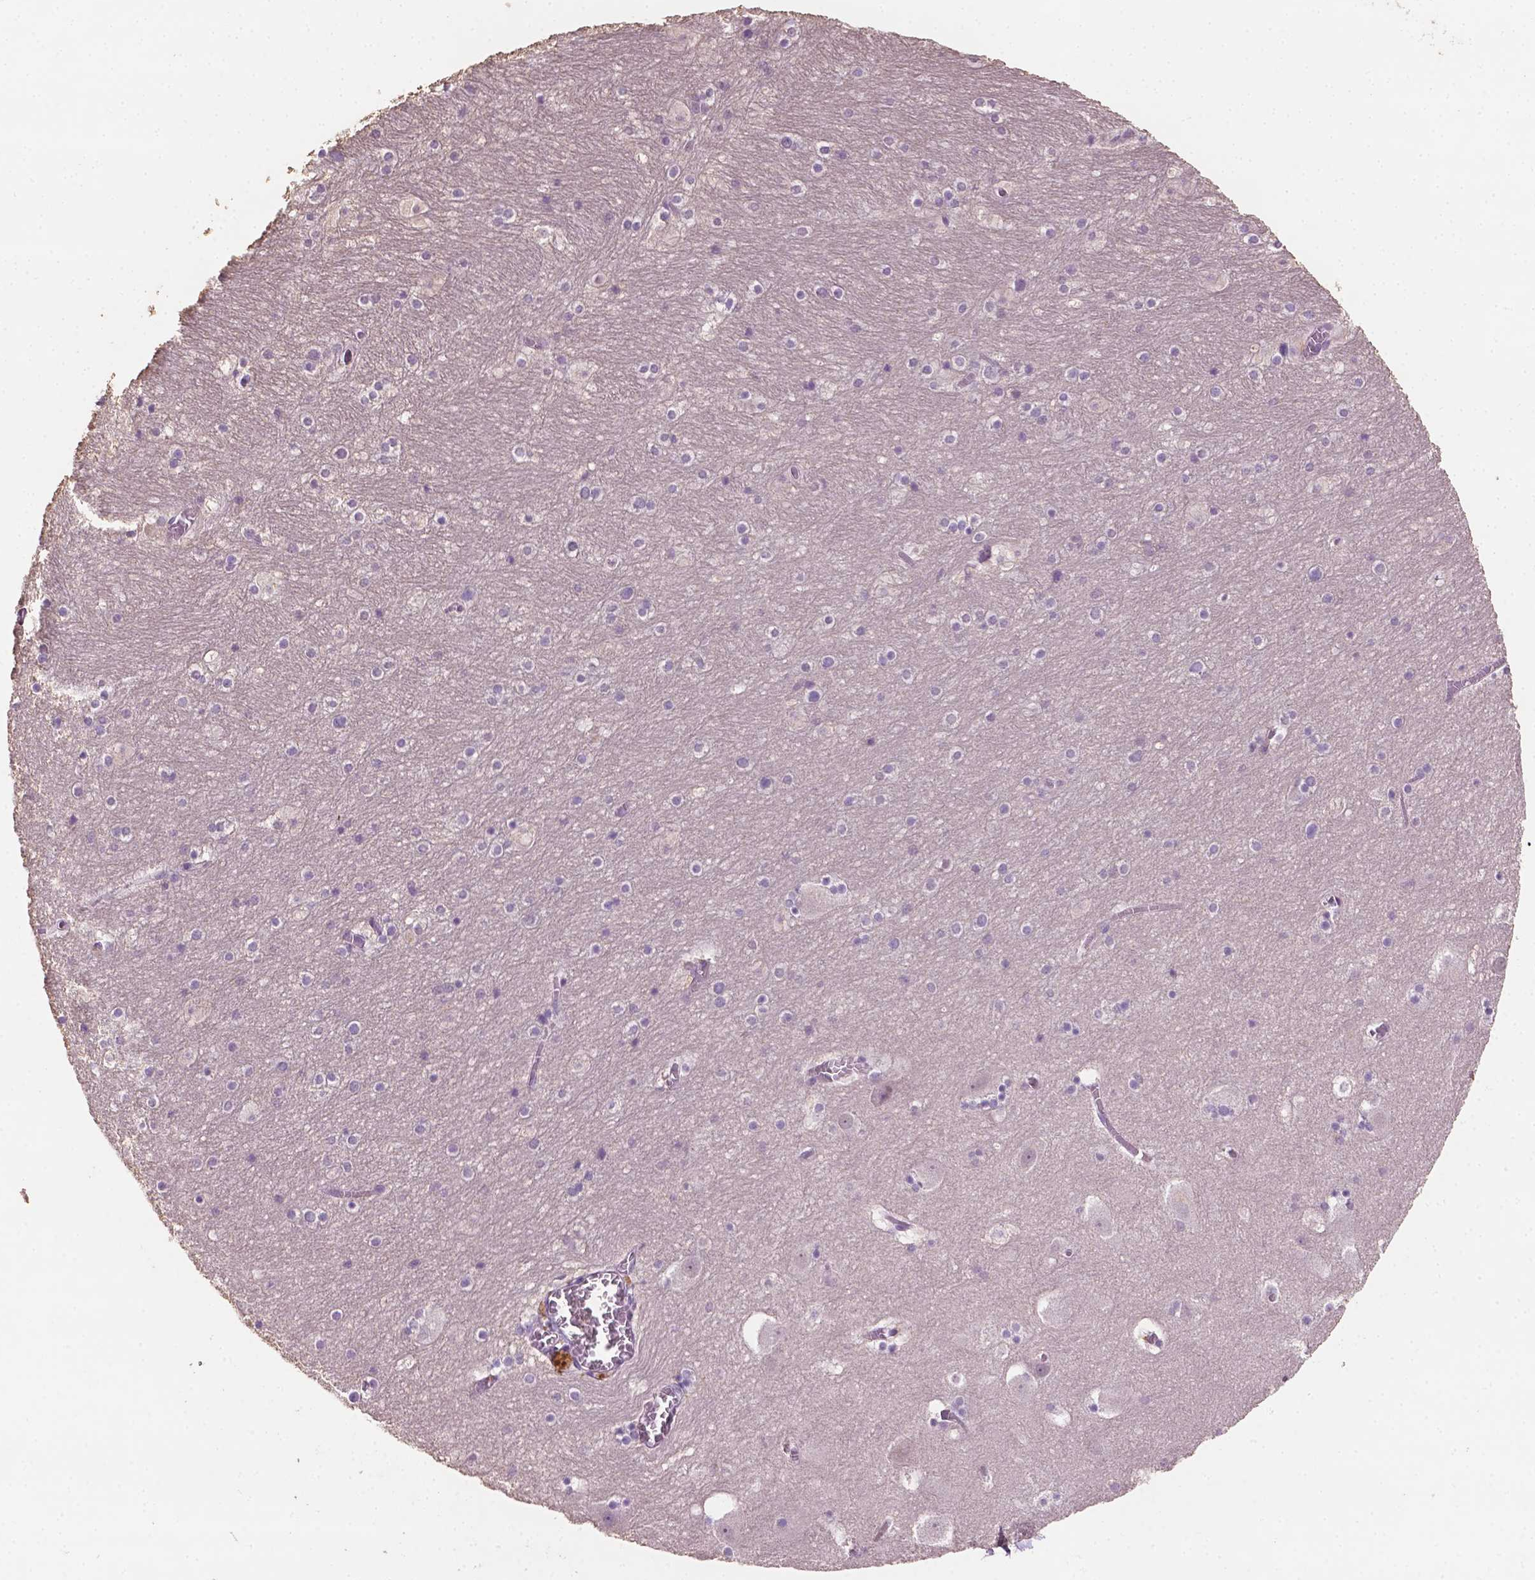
{"staining": {"intensity": "negative", "quantity": "none", "location": "none"}, "tissue": "hippocampus", "cell_type": "Glial cells", "image_type": "normal", "snomed": [{"axis": "morphology", "description": "Normal tissue, NOS"}, {"axis": "topography", "description": "Hippocampus"}], "caption": "The immunohistochemistry (IHC) photomicrograph has no significant positivity in glial cells of hippocampus. The staining is performed using DAB (3,3'-diaminobenzidine) brown chromogen with nuclei counter-stained in using hematoxylin.", "gene": "MROH6", "patient": {"sex": "male", "age": 45}}